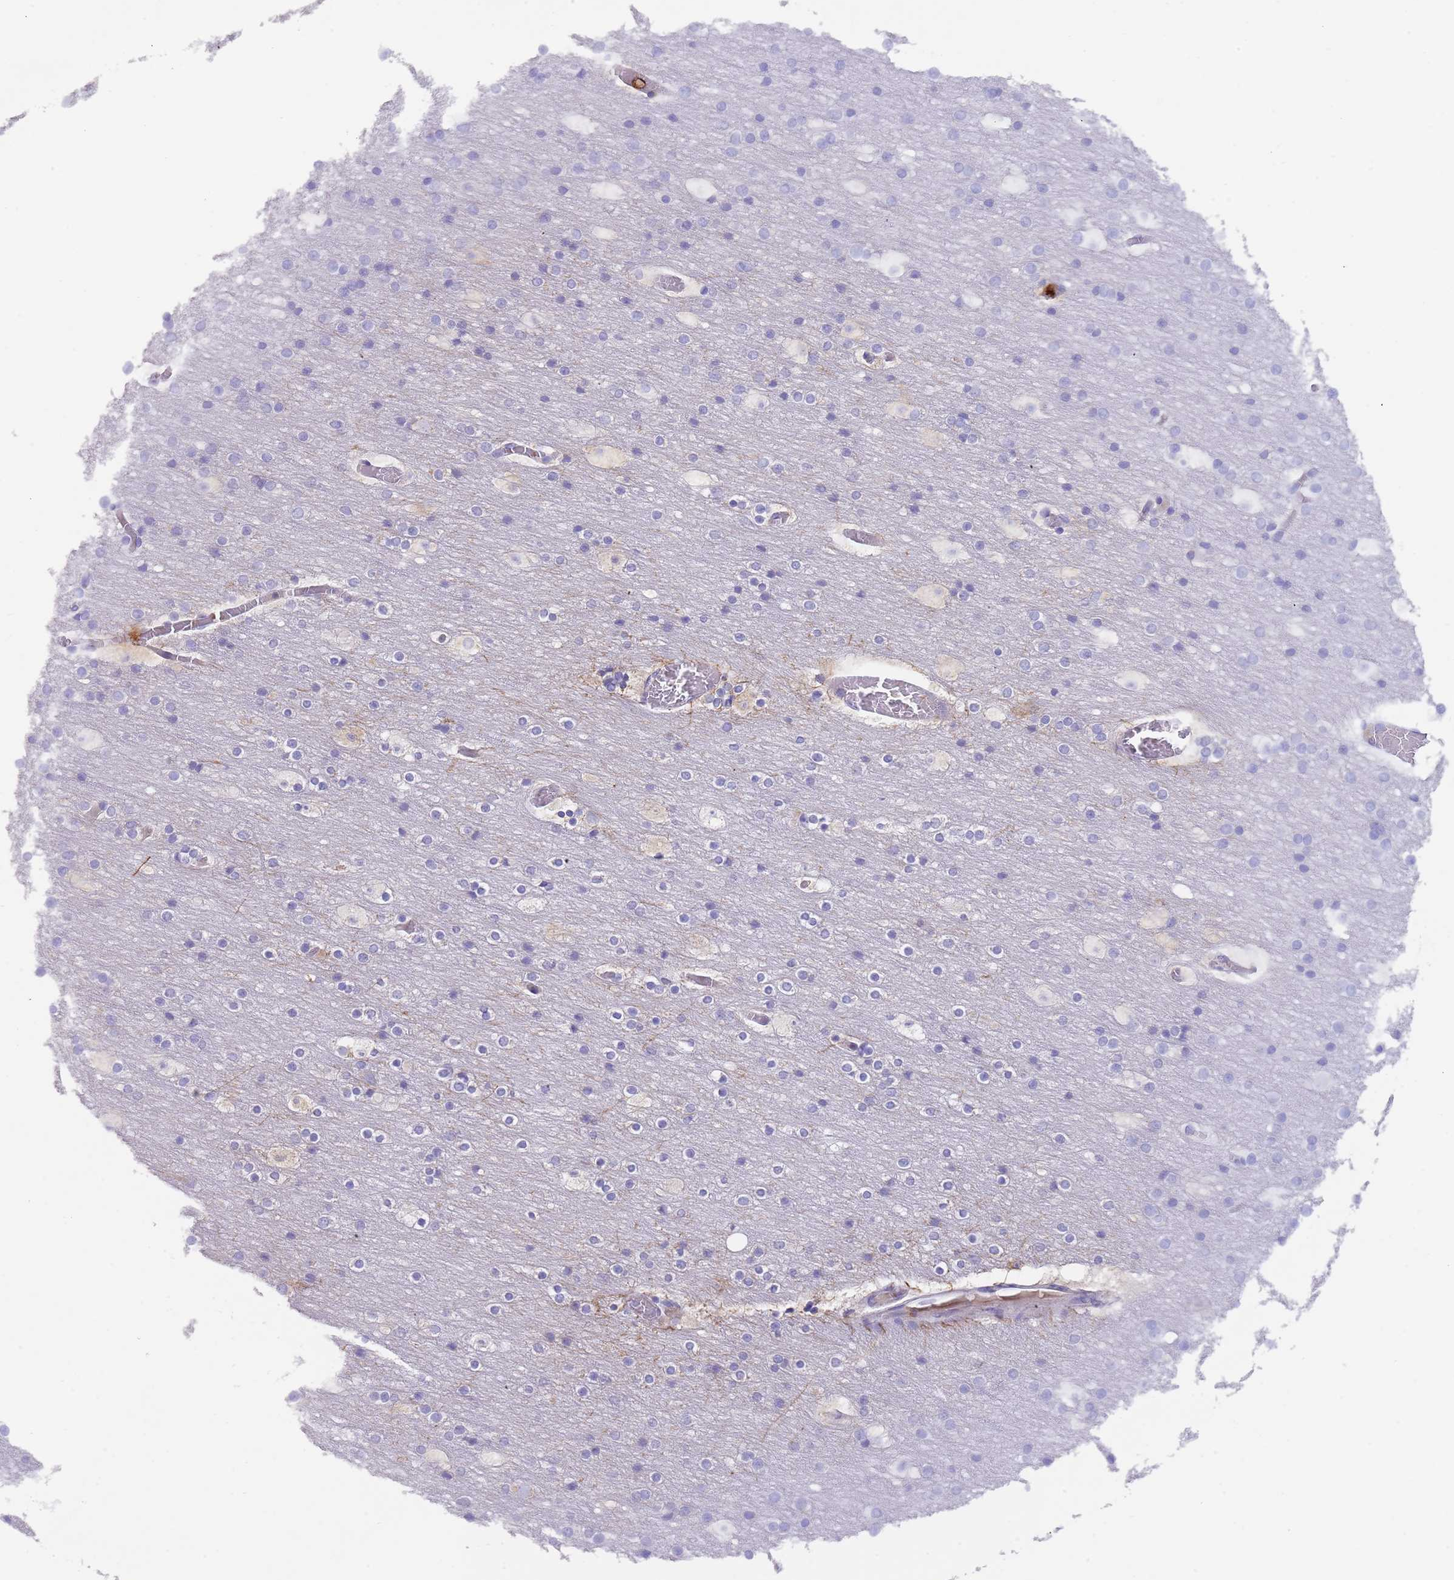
{"staining": {"intensity": "negative", "quantity": "none", "location": "none"}, "tissue": "cerebral cortex", "cell_type": "Endothelial cells", "image_type": "normal", "snomed": [{"axis": "morphology", "description": "Normal tissue, NOS"}, {"axis": "topography", "description": "Cerebral cortex"}], "caption": "Immunohistochemistry (IHC) micrograph of benign cerebral cortex: cerebral cortex stained with DAB shows no significant protein expression in endothelial cells.", "gene": "TMEM251", "patient": {"sex": "male", "age": 57}}